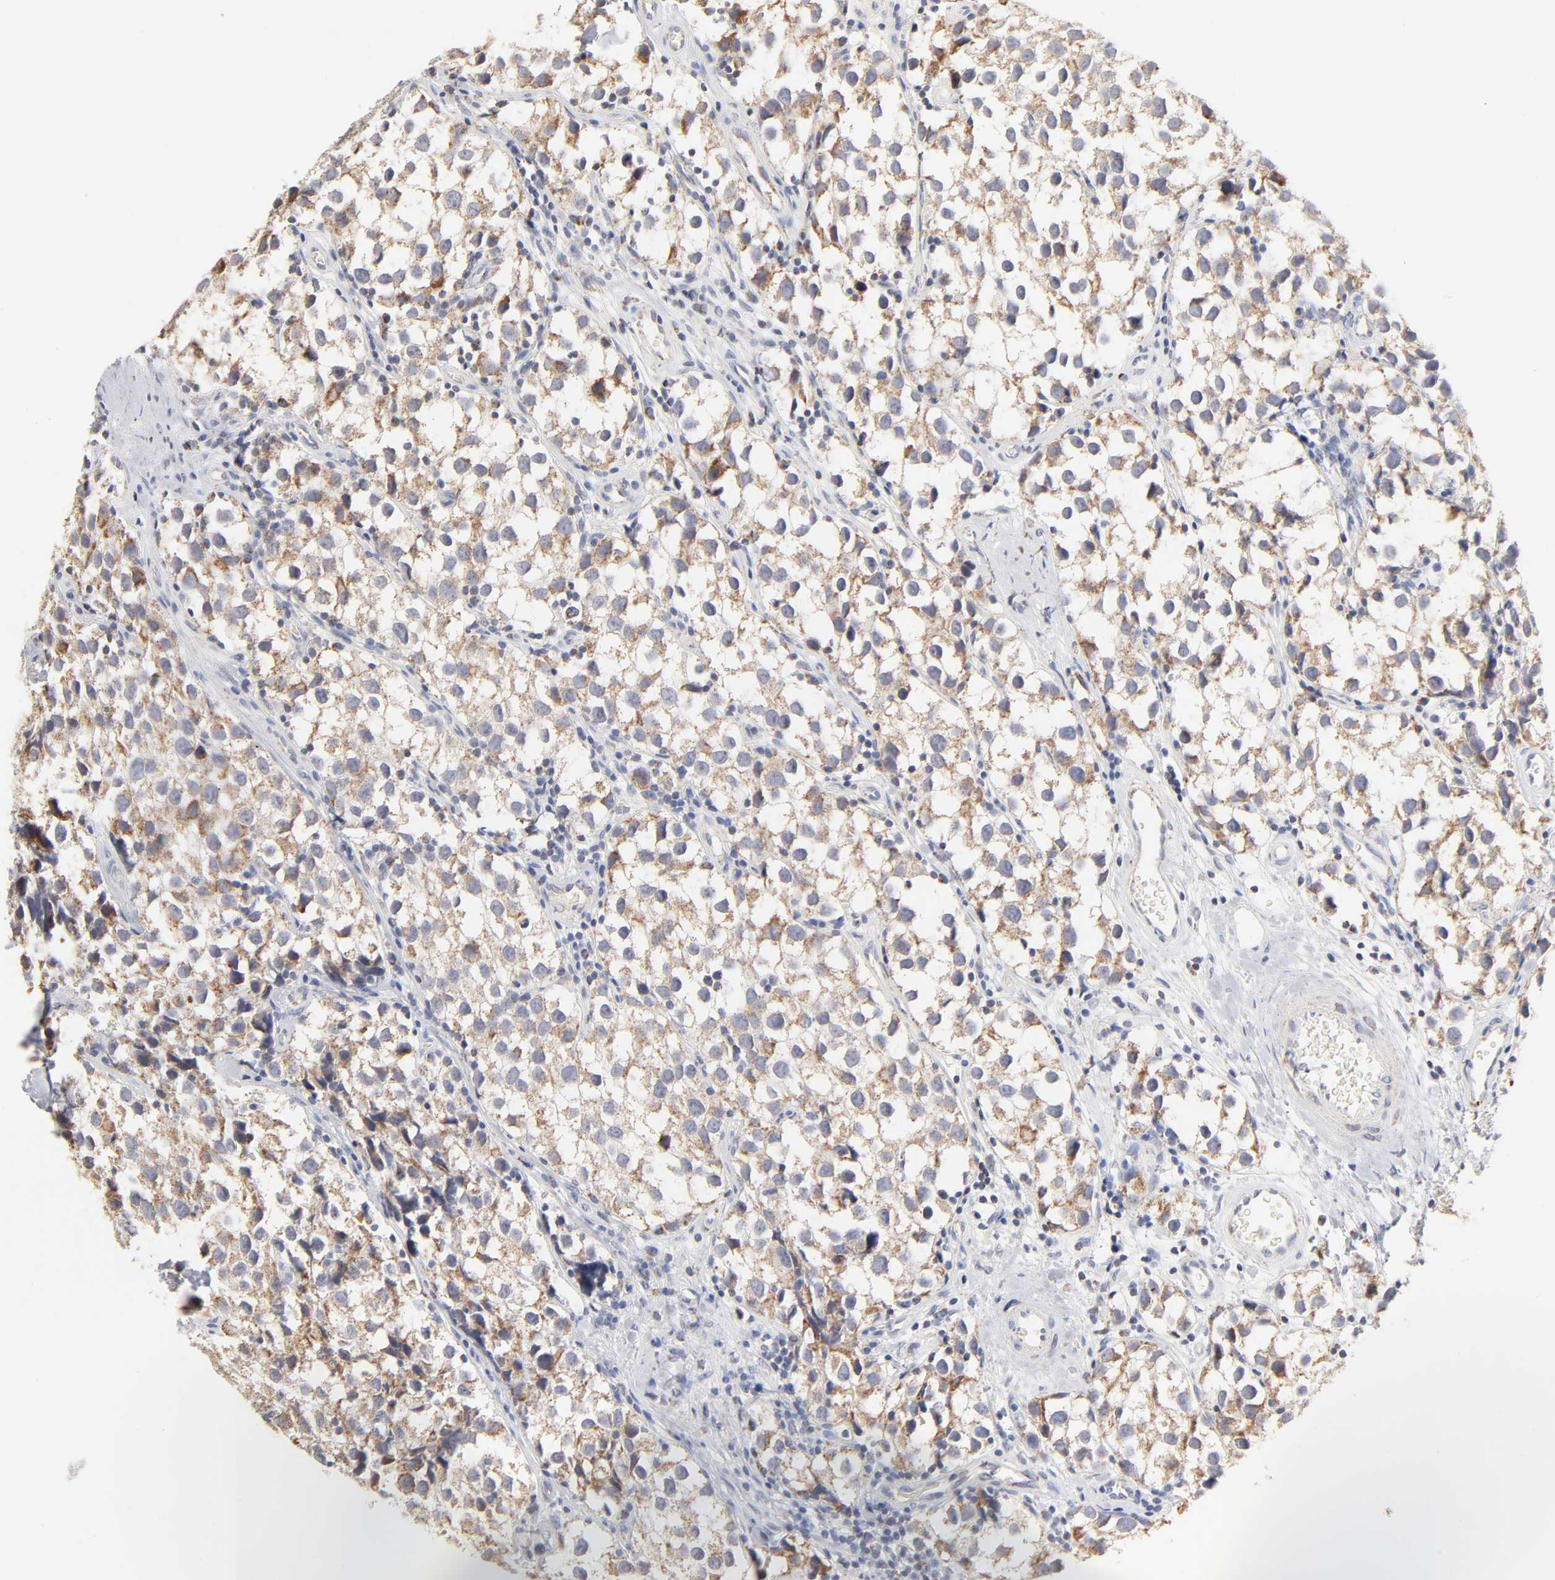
{"staining": {"intensity": "moderate", "quantity": ">75%", "location": "cytoplasmic/membranous"}, "tissue": "testis cancer", "cell_type": "Tumor cells", "image_type": "cancer", "snomed": [{"axis": "morphology", "description": "Seminoma, NOS"}, {"axis": "topography", "description": "Testis"}], "caption": "Brown immunohistochemical staining in seminoma (testis) displays moderate cytoplasmic/membranous expression in about >75% of tumor cells.", "gene": "MRPL58", "patient": {"sex": "male", "age": 39}}